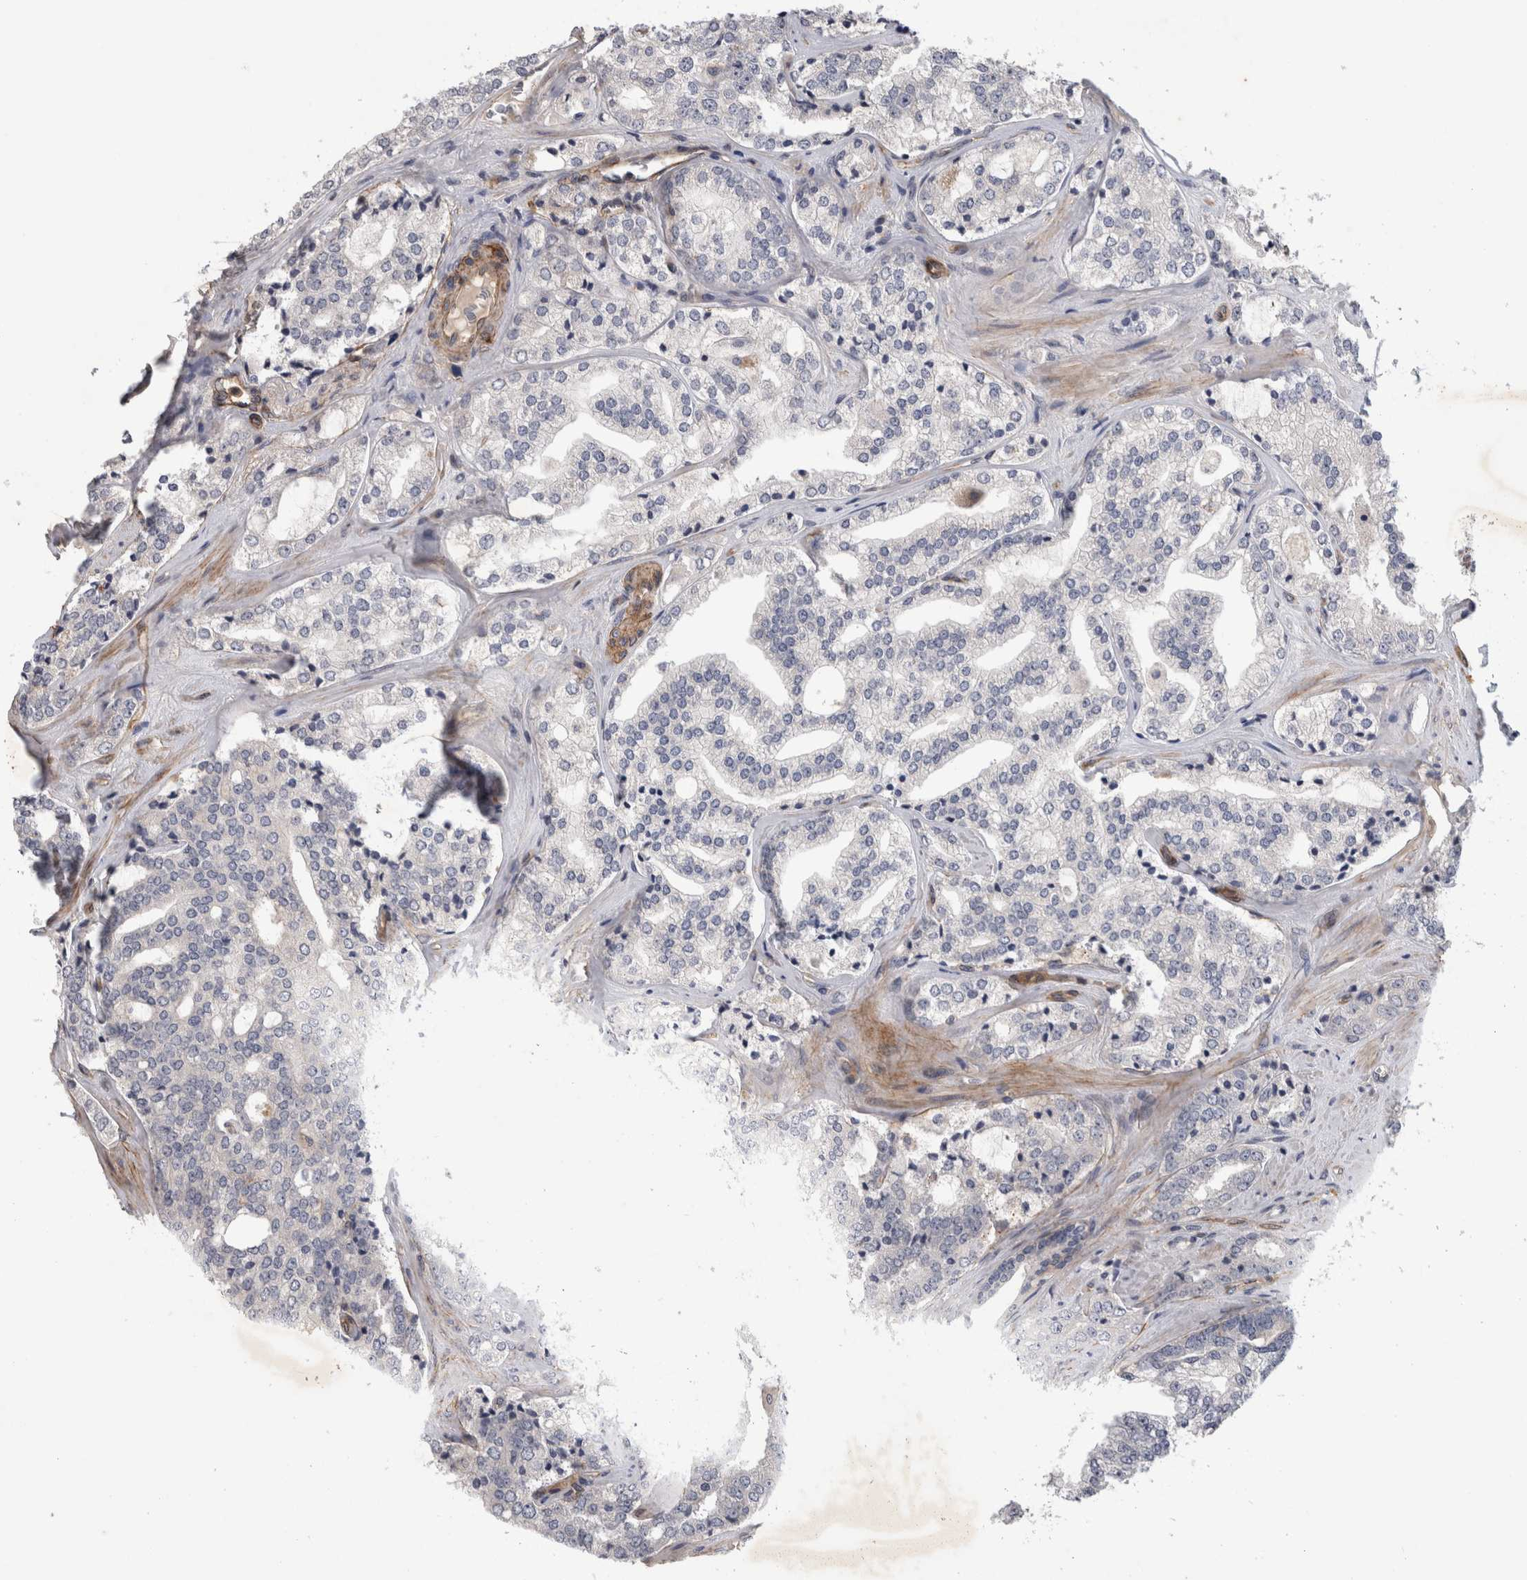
{"staining": {"intensity": "negative", "quantity": "none", "location": "none"}, "tissue": "prostate cancer", "cell_type": "Tumor cells", "image_type": "cancer", "snomed": [{"axis": "morphology", "description": "Adenocarcinoma, High grade"}, {"axis": "topography", "description": "Prostate"}], "caption": "IHC histopathology image of human prostate cancer (high-grade adenocarcinoma) stained for a protein (brown), which reveals no positivity in tumor cells.", "gene": "ANKFY1", "patient": {"sex": "male", "age": 64}}